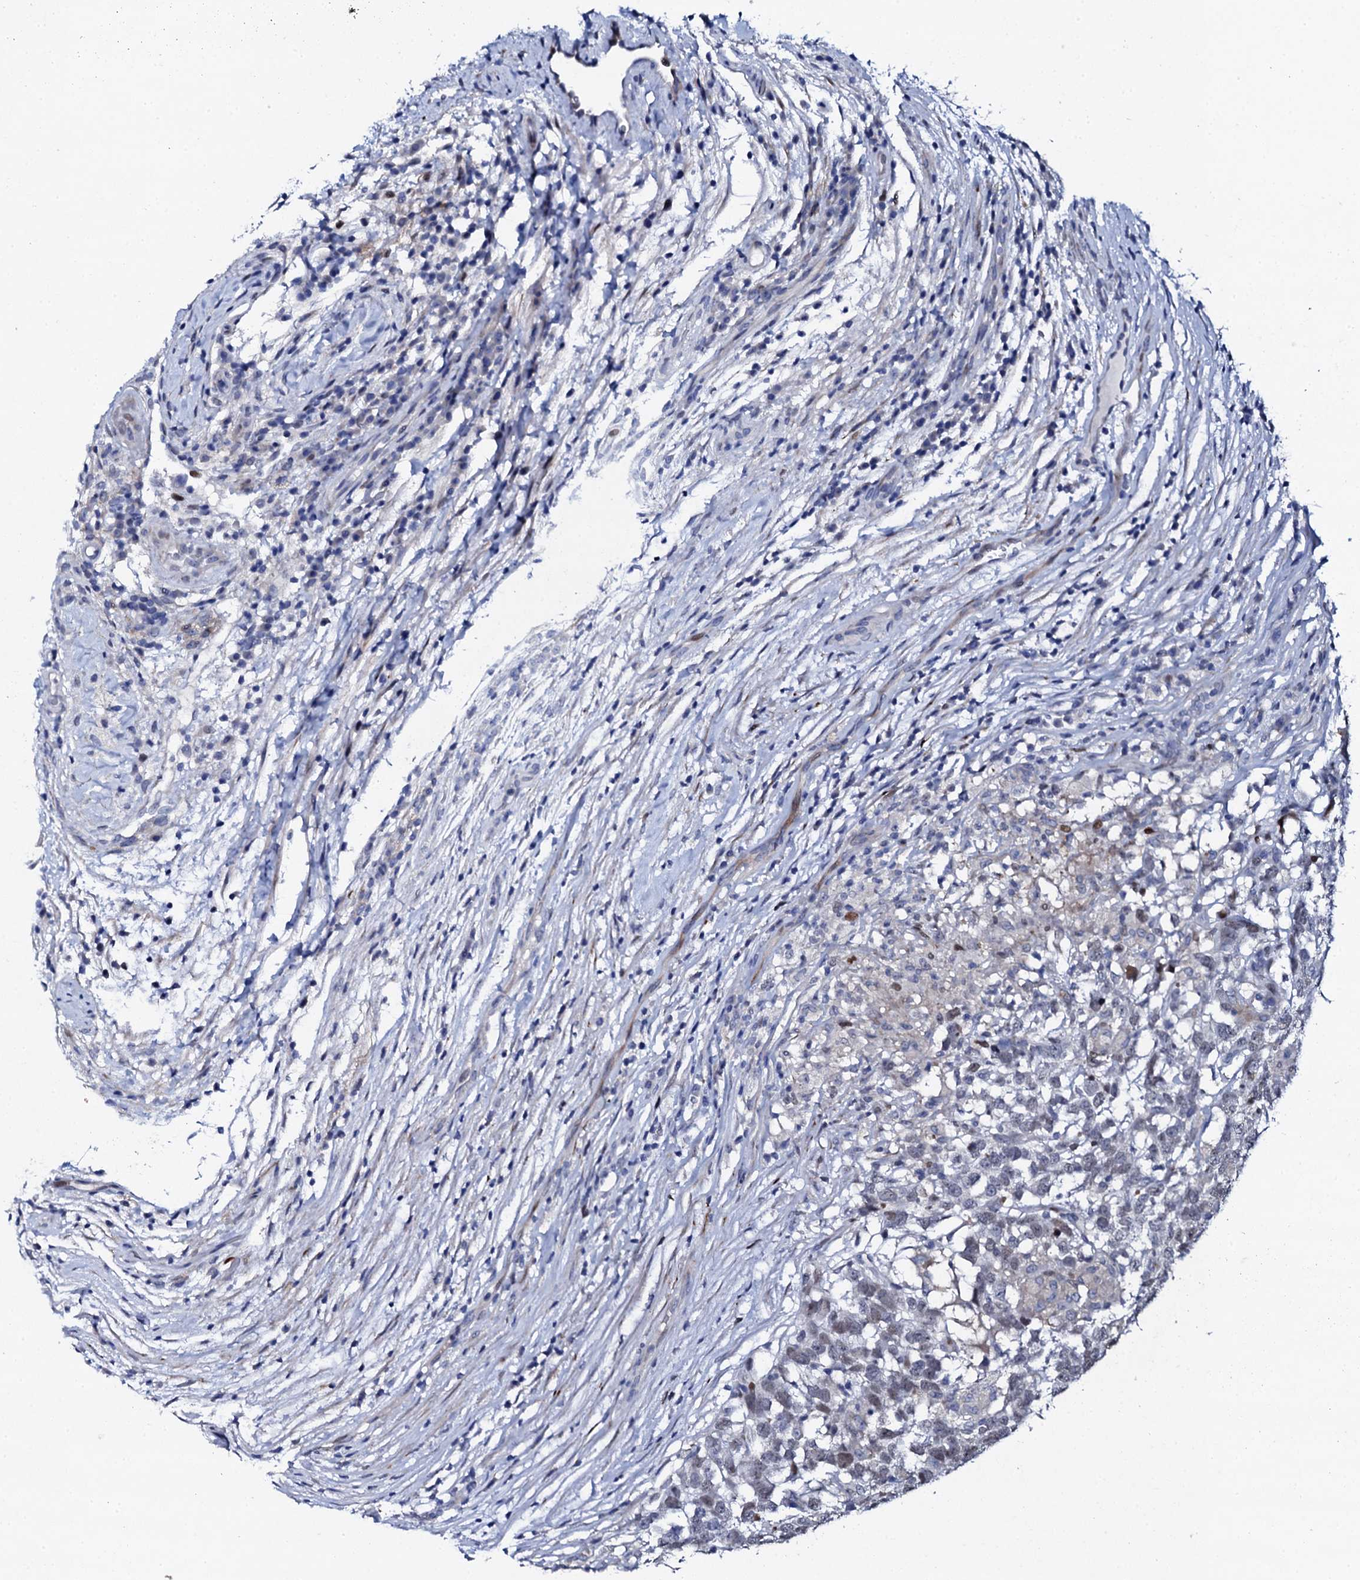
{"staining": {"intensity": "weak", "quantity": "<25%", "location": "nuclear"}, "tissue": "testis cancer", "cell_type": "Tumor cells", "image_type": "cancer", "snomed": [{"axis": "morphology", "description": "Carcinoma, Embryonal, NOS"}, {"axis": "topography", "description": "Testis"}], "caption": "Tumor cells are negative for brown protein staining in testis embryonal carcinoma.", "gene": "NUDT13", "patient": {"sex": "male", "age": 26}}